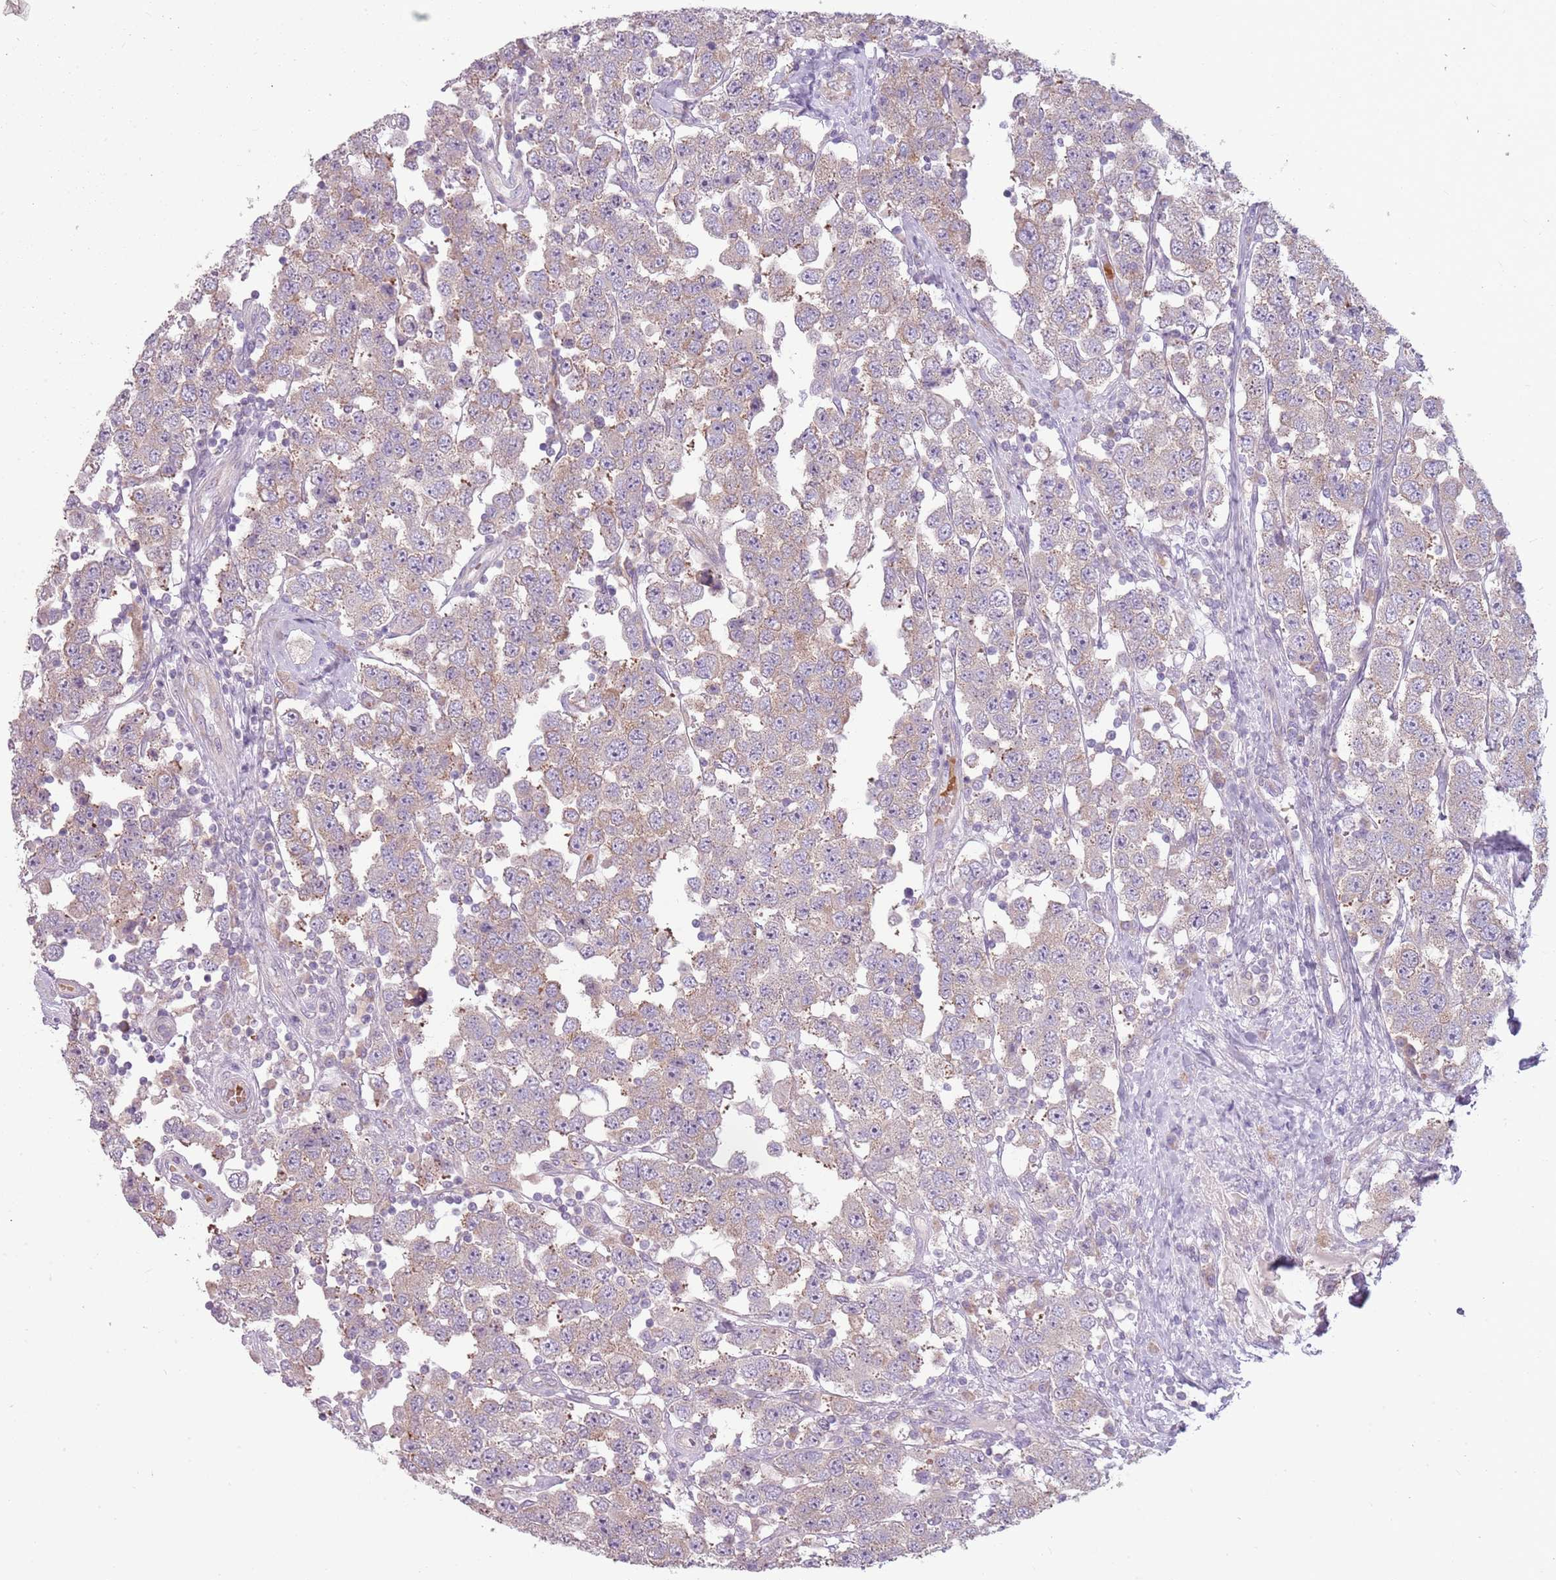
{"staining": {"intensity": "weak", "quantity": "<25%", "location": "cytoplasmic/membranous"}, "tissue": "testis cancer", "cell_type": "Tumor cells", "image_type": "cancer", "snomed": [{"axis": "morphology", "description": "Seminoma, NOS"}, {"axis": "topography", "description": "Testis"}], "caption": "A photomicrograph of testis cancer (seminoma) stained for a protein shows no brown staining in tumor cells. (Immunohistochemistry (ihc), brightfield microscopy, high magnification).", "gene": "HSPA14", "patient": {"sex": "male", "age": 28}}